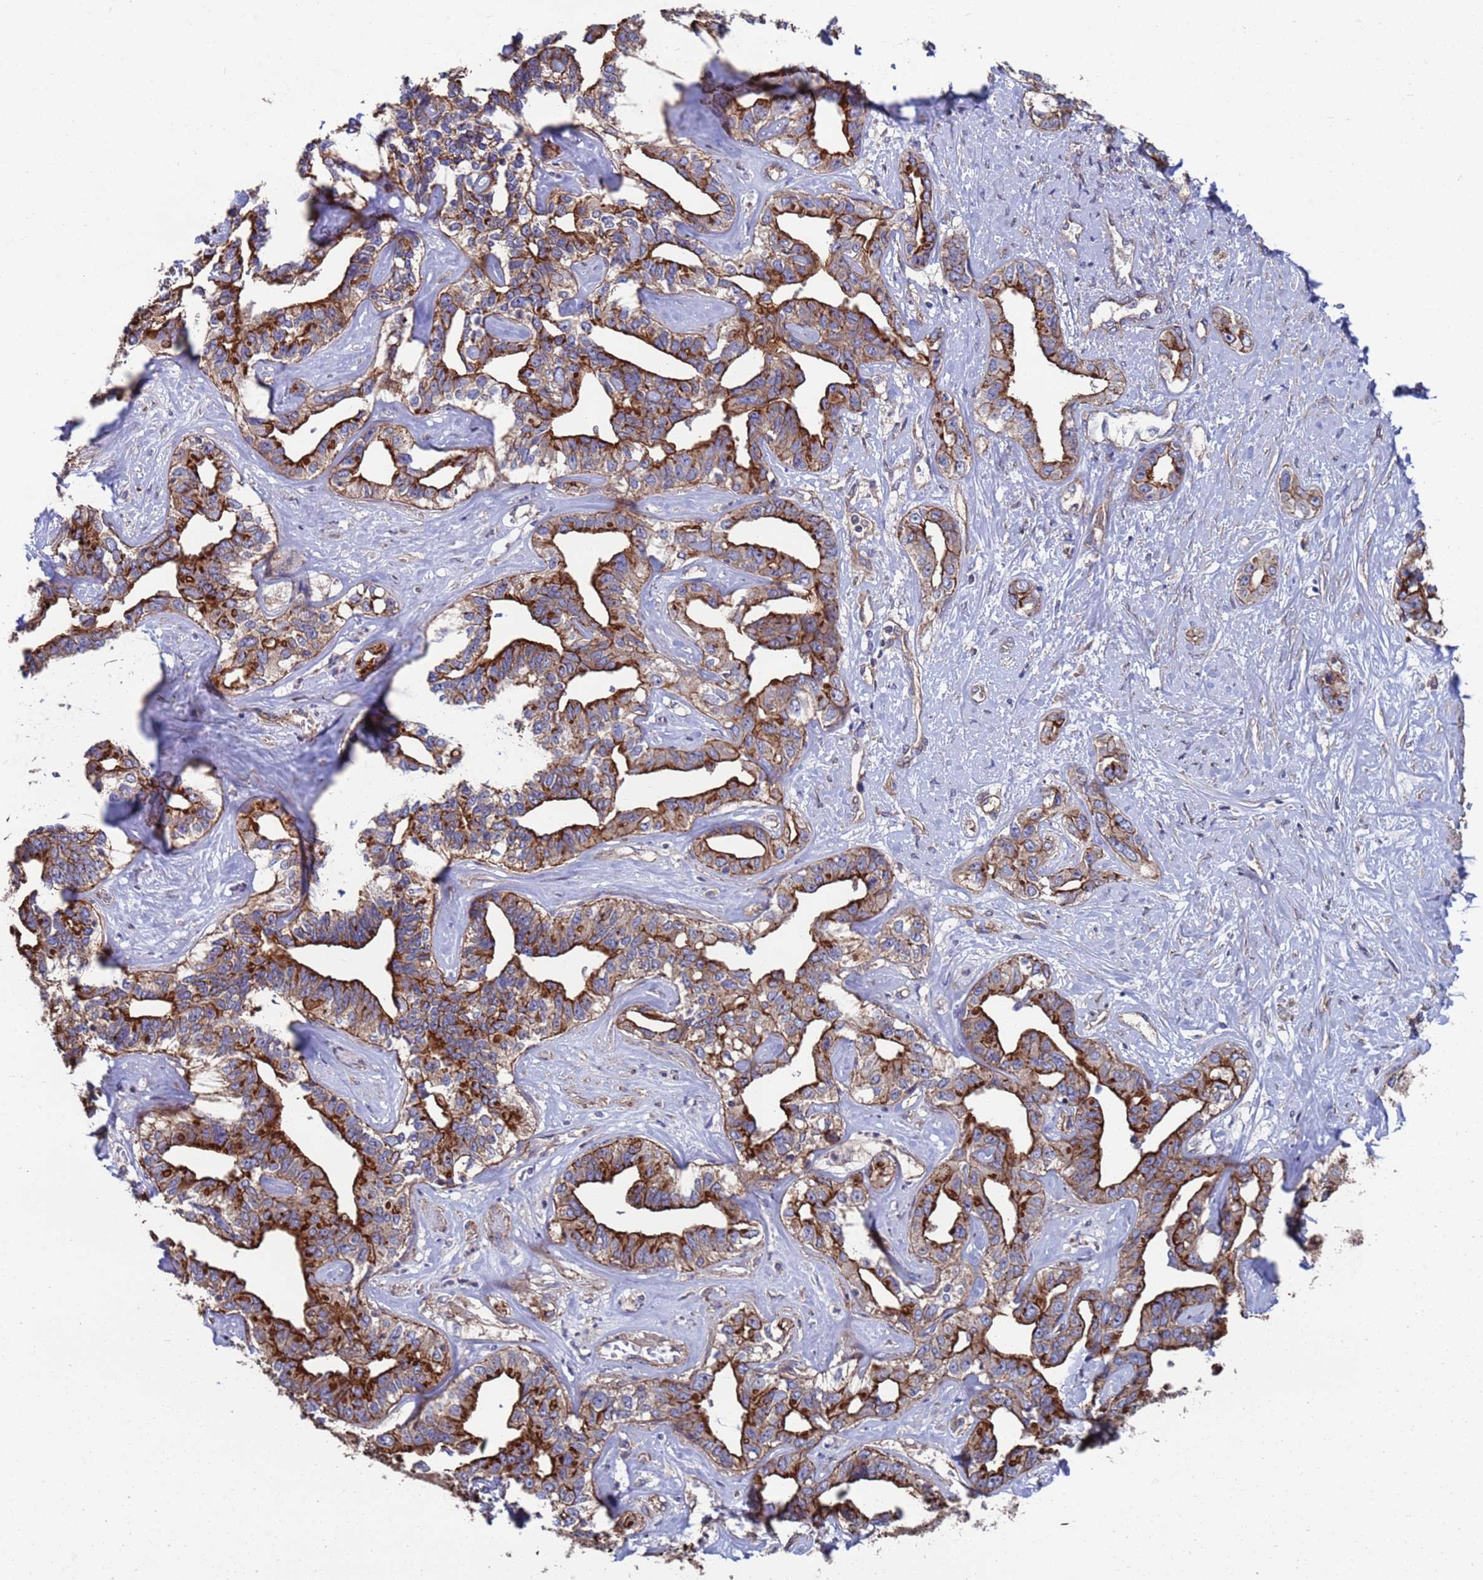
{"staining": {"intensity": "strong", "quantity": "25%-75%", "location": "cytoplasmic/membranous"}, "tissue": "liver cancer", "cell_type": "Tumor cells", "image_type": "cancer", "snomed": [{"axis": "morphology", "description": "Cholangiocarcinoma"}, {"axis": "topography", "description": "Liver"}], "caption": "Liver cancer (cholangiocarcinoma) stained with a protein marker displays strong staining in tumor cells.", "gene": "NDUFAF6", "patient": {"sex": "male", "age": 59}}